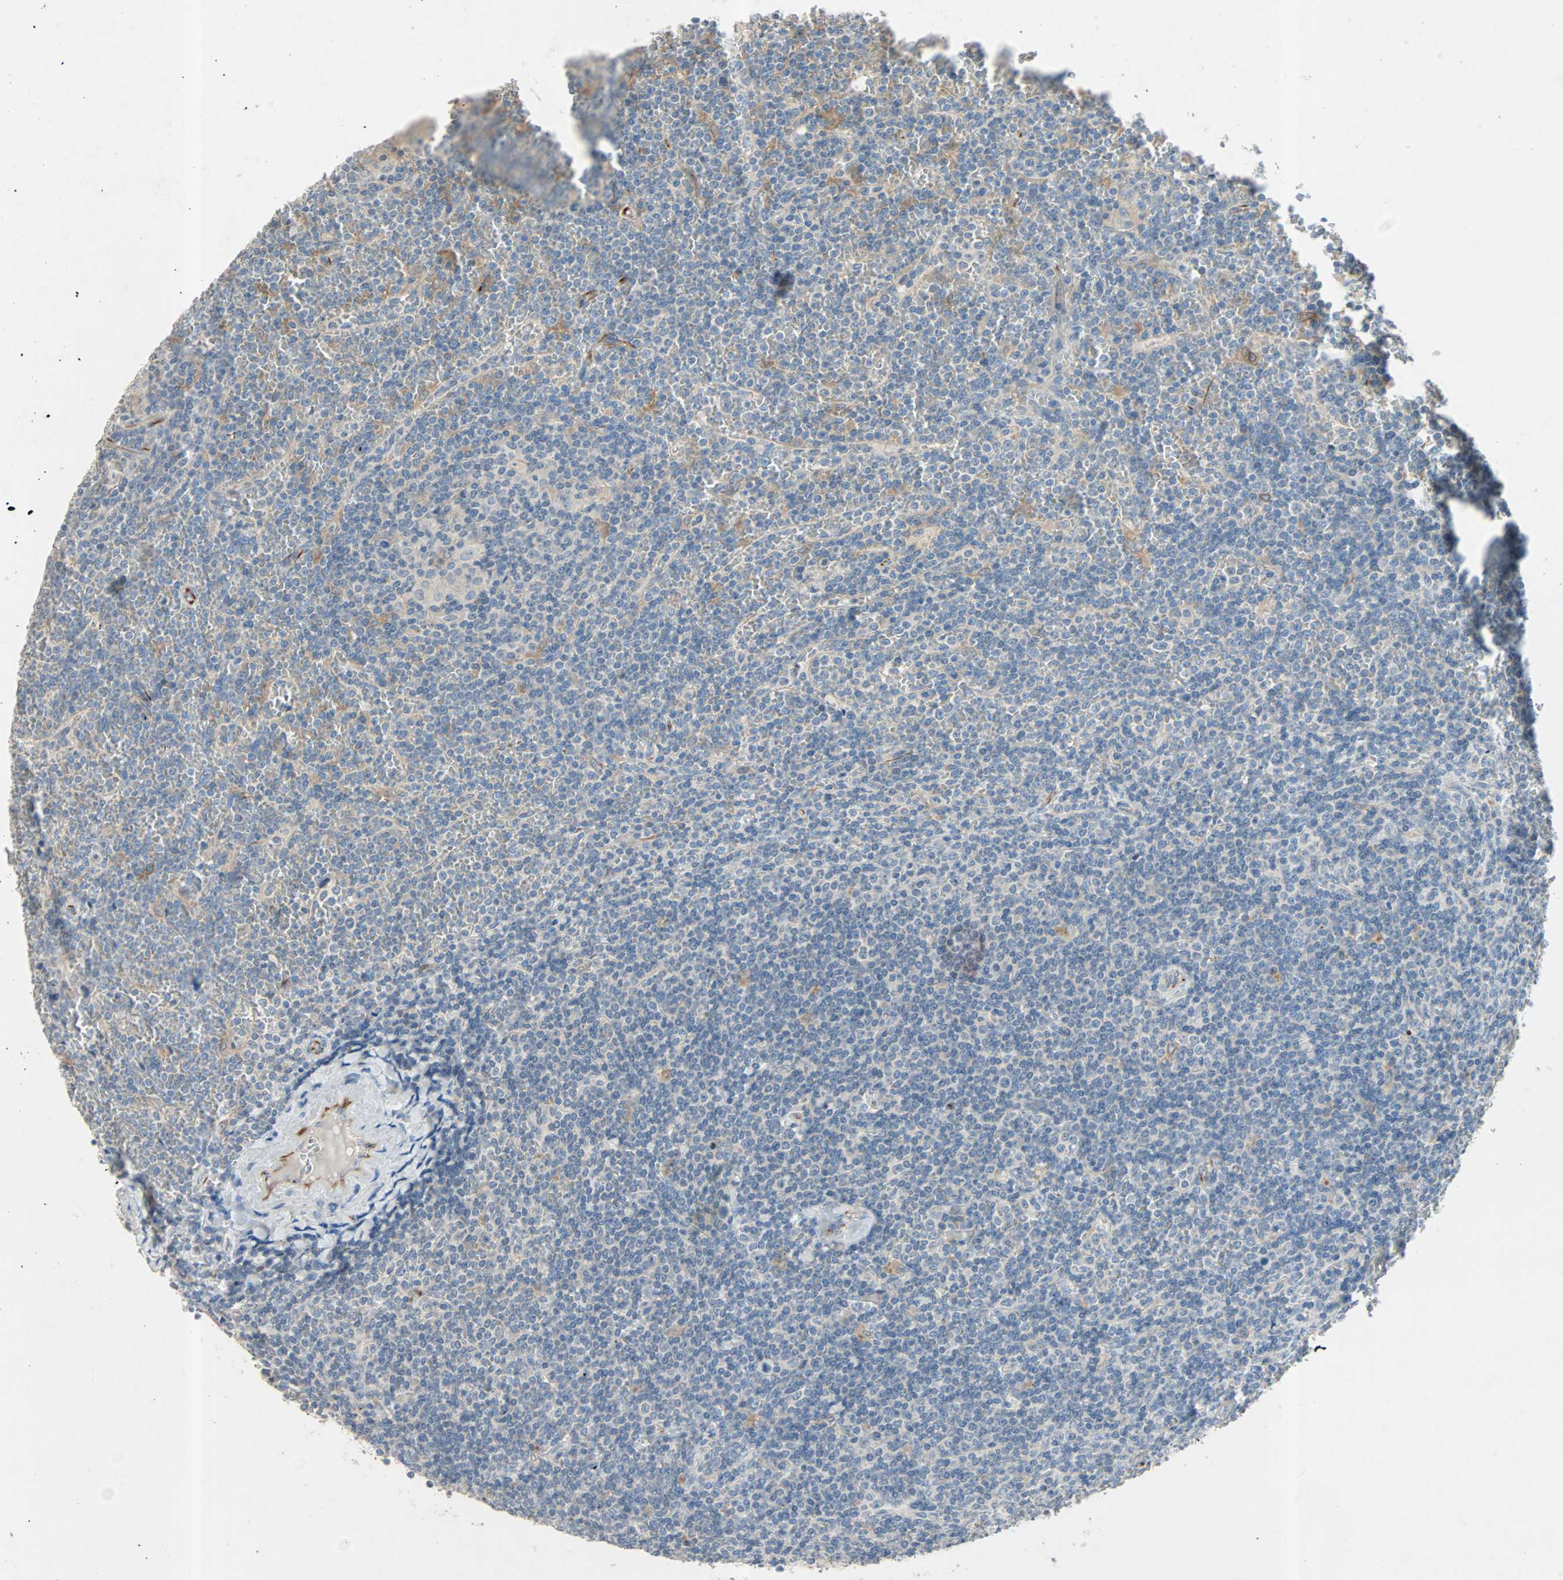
{"staining": {"intensity": "negative", "quantity": "none", "location": "none"}, "tissue": "lymphoma", "cell_type": "Tumor cells", "image_type": "cancer", "snomed": [{"axis": "morphology", "description": "Malignant lymphoma, non-Hodgkin's type, Low grade"}, {"axis": "topography", "description": "Spleen"}], "caption": "Immunohistochemical staining of human low-grade malignant lymphoma, non-Hodgkin's type reveals no significant staining in tumor cells.", "gene": "PCDHB2", "patient": {"sex": "female", "age": 19}}